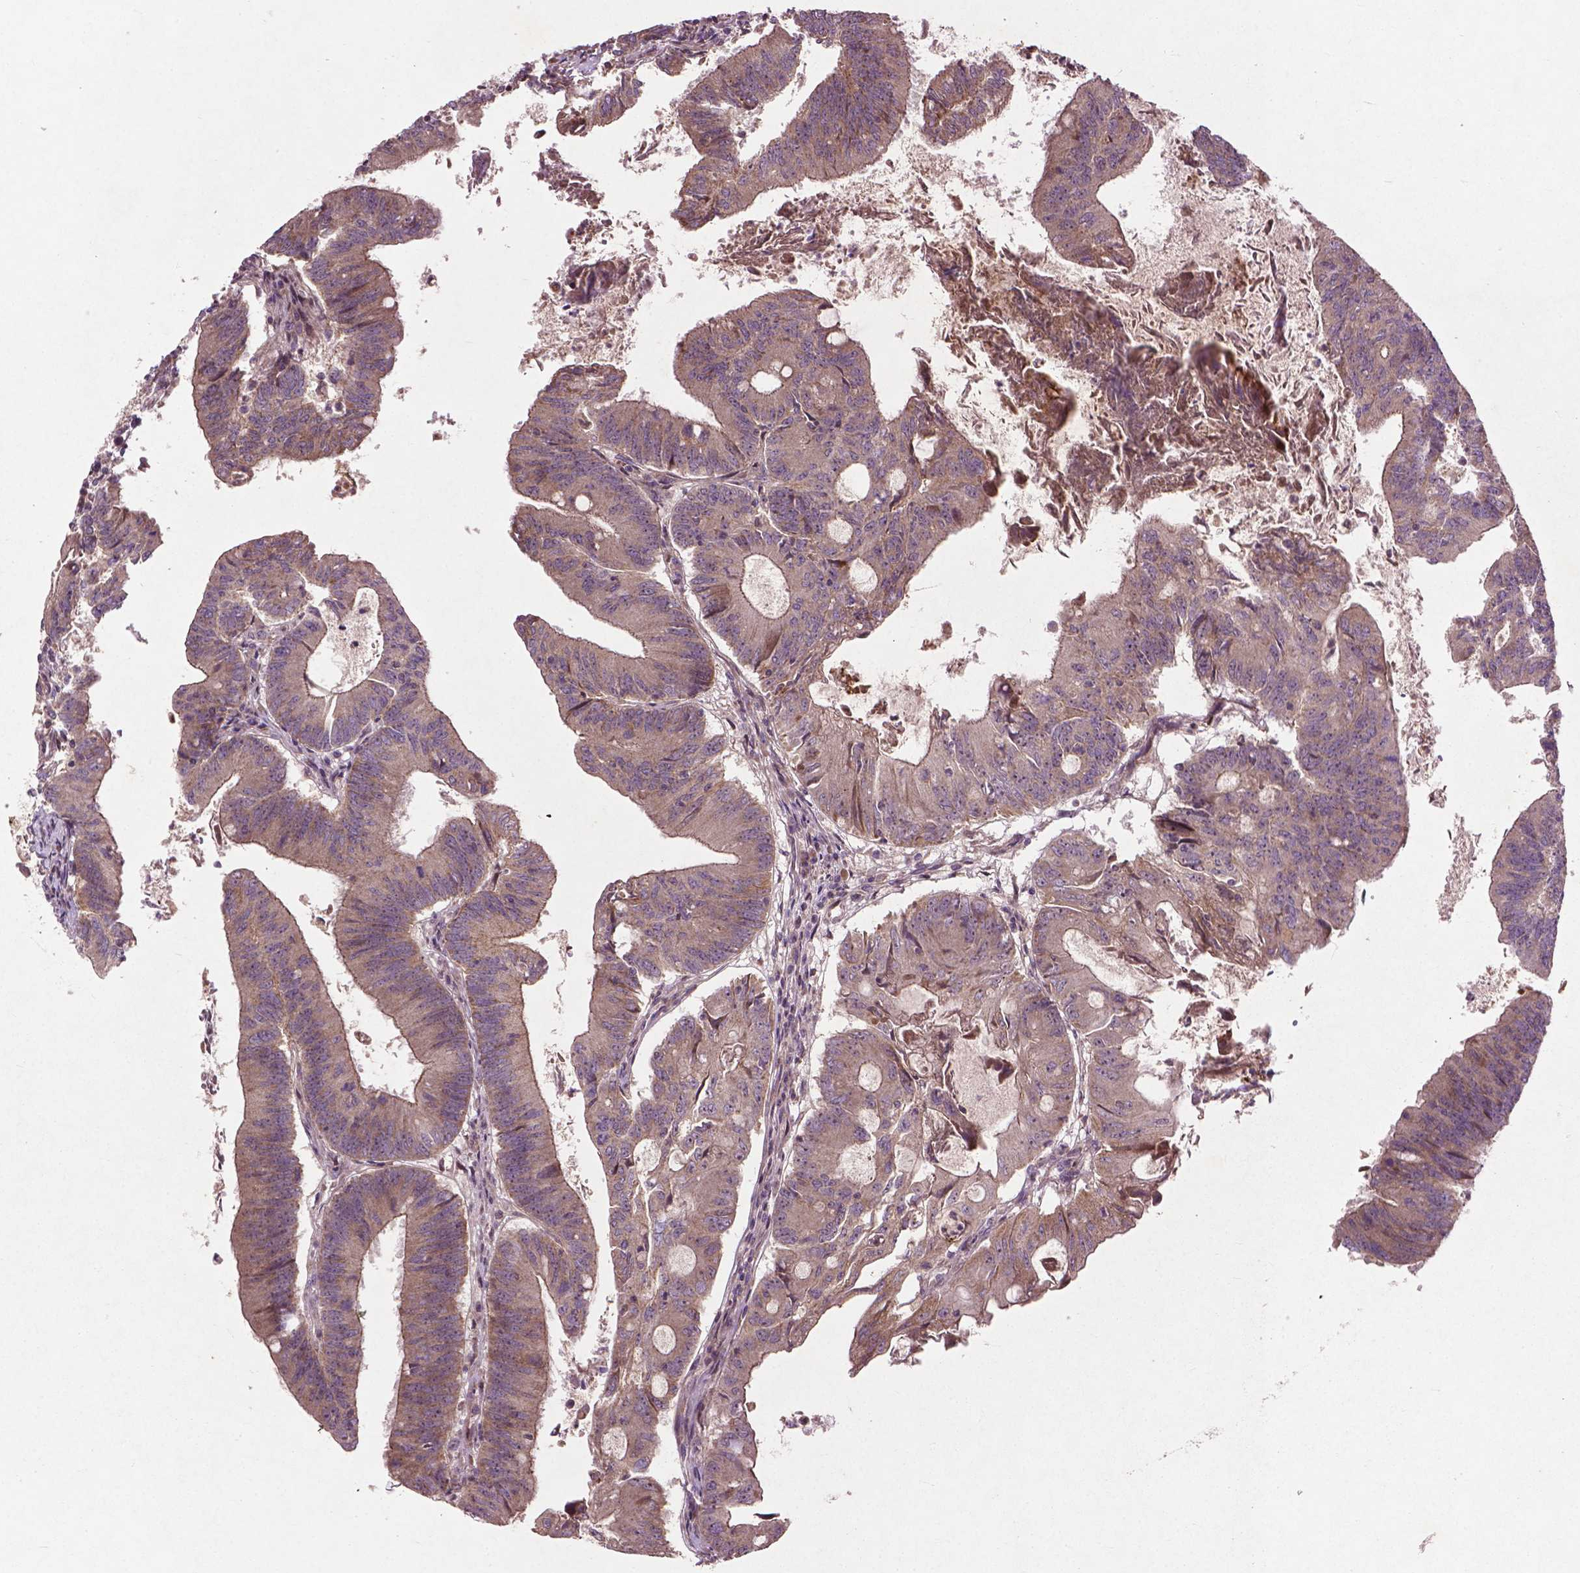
{"staining": {"intensity": "moderate", "quantity": ">75%", "location": "cytoplasmic/membranous"}, "tissue": "colorectal cancer", "cell_type": "Tumor cells", "image_type": "cancer", "snomed": [{"axis": "morphology", "description": "Adenocarcinoma, NOS"}, {"axis": "topography", "description": "Colon"}], "caption": "Moderate cytoplasmic/membranous expression for a protein is present in about >75% of tumor cells of colorectal adenocarcinoma using immunohistochemistry (IHC).", "gene": "B3GALNT2", "patient": {"sex": "female", "age": 70}}